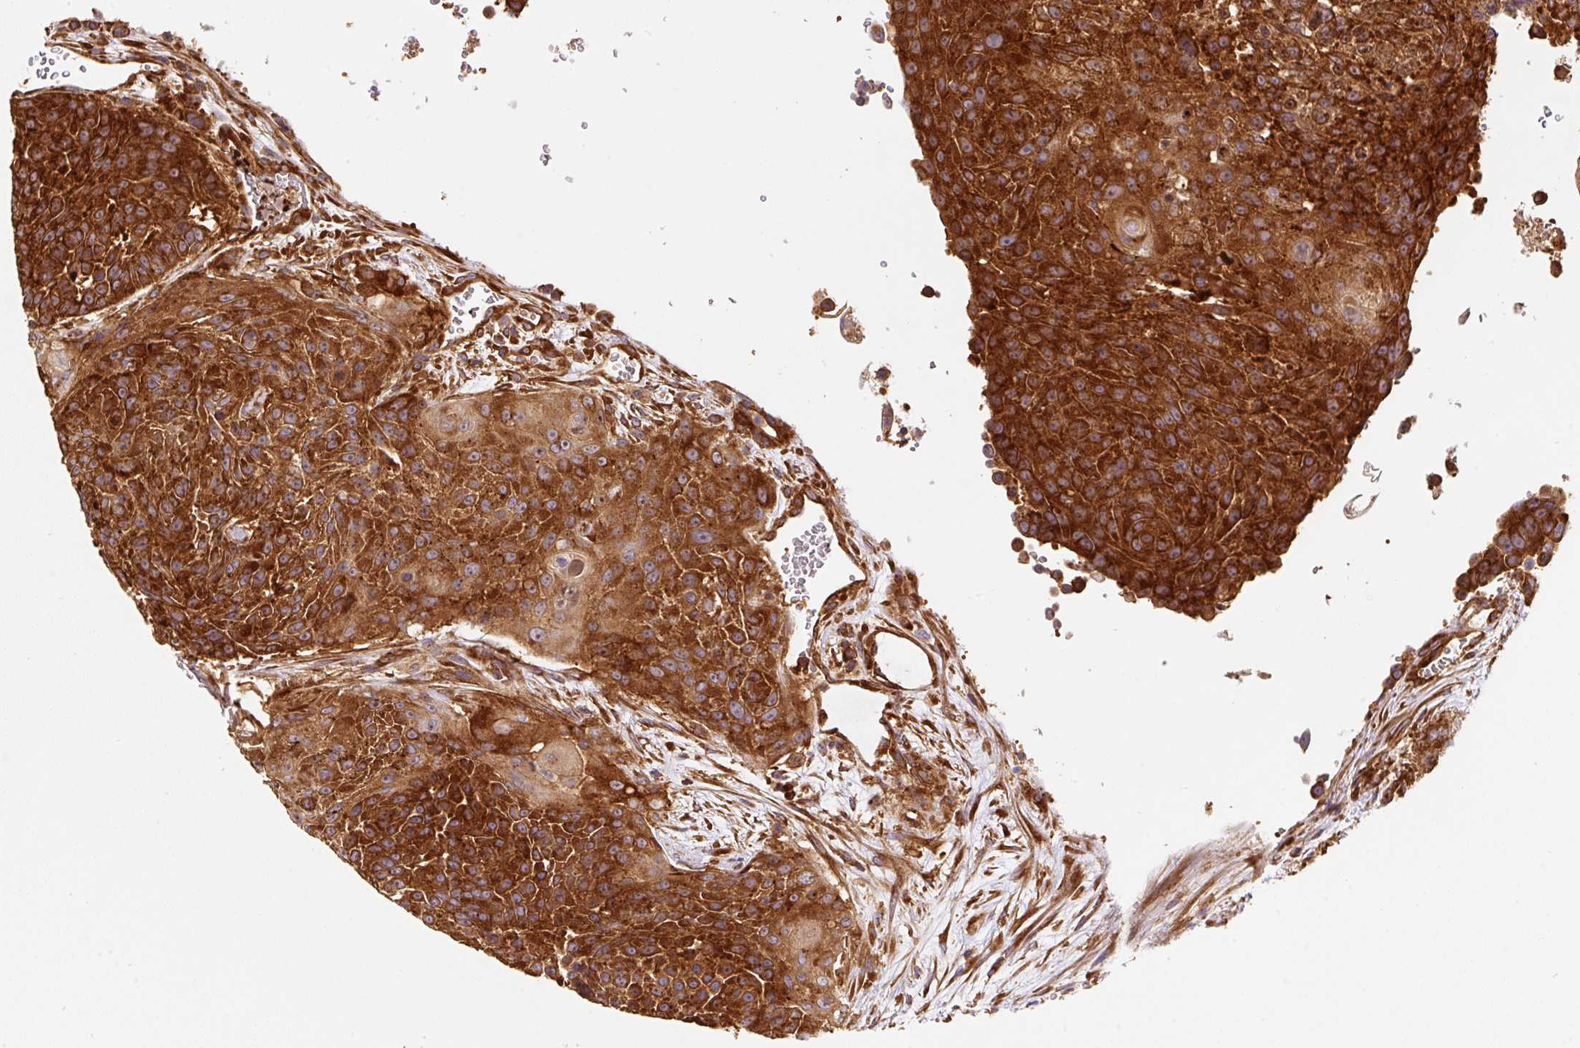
{"staining": {"intensity": "strong", "quantity": ">75%", "location": "cytoplasmic/membranous"}, "tissue": "urothelial cancer", "cell_type": "Tumor cells", "image_type": "cancer", "snomed": [{"axis": "morphology", "description": "Urothelial carcinoma, High grade"}, {"axis": "topography", "description": "Urinary bladder"}], "caption": "Tumor cells display strong cytoplasmic/membranous staining in about >75% of cells in high-grade urothelial carcinoma. (DAB (3,3'-diaminobenzidine) IHC with brightfield microscopy, high magnification).", "gene": "EIF2S2", "patient": {"sex": "female", "age": 63}}